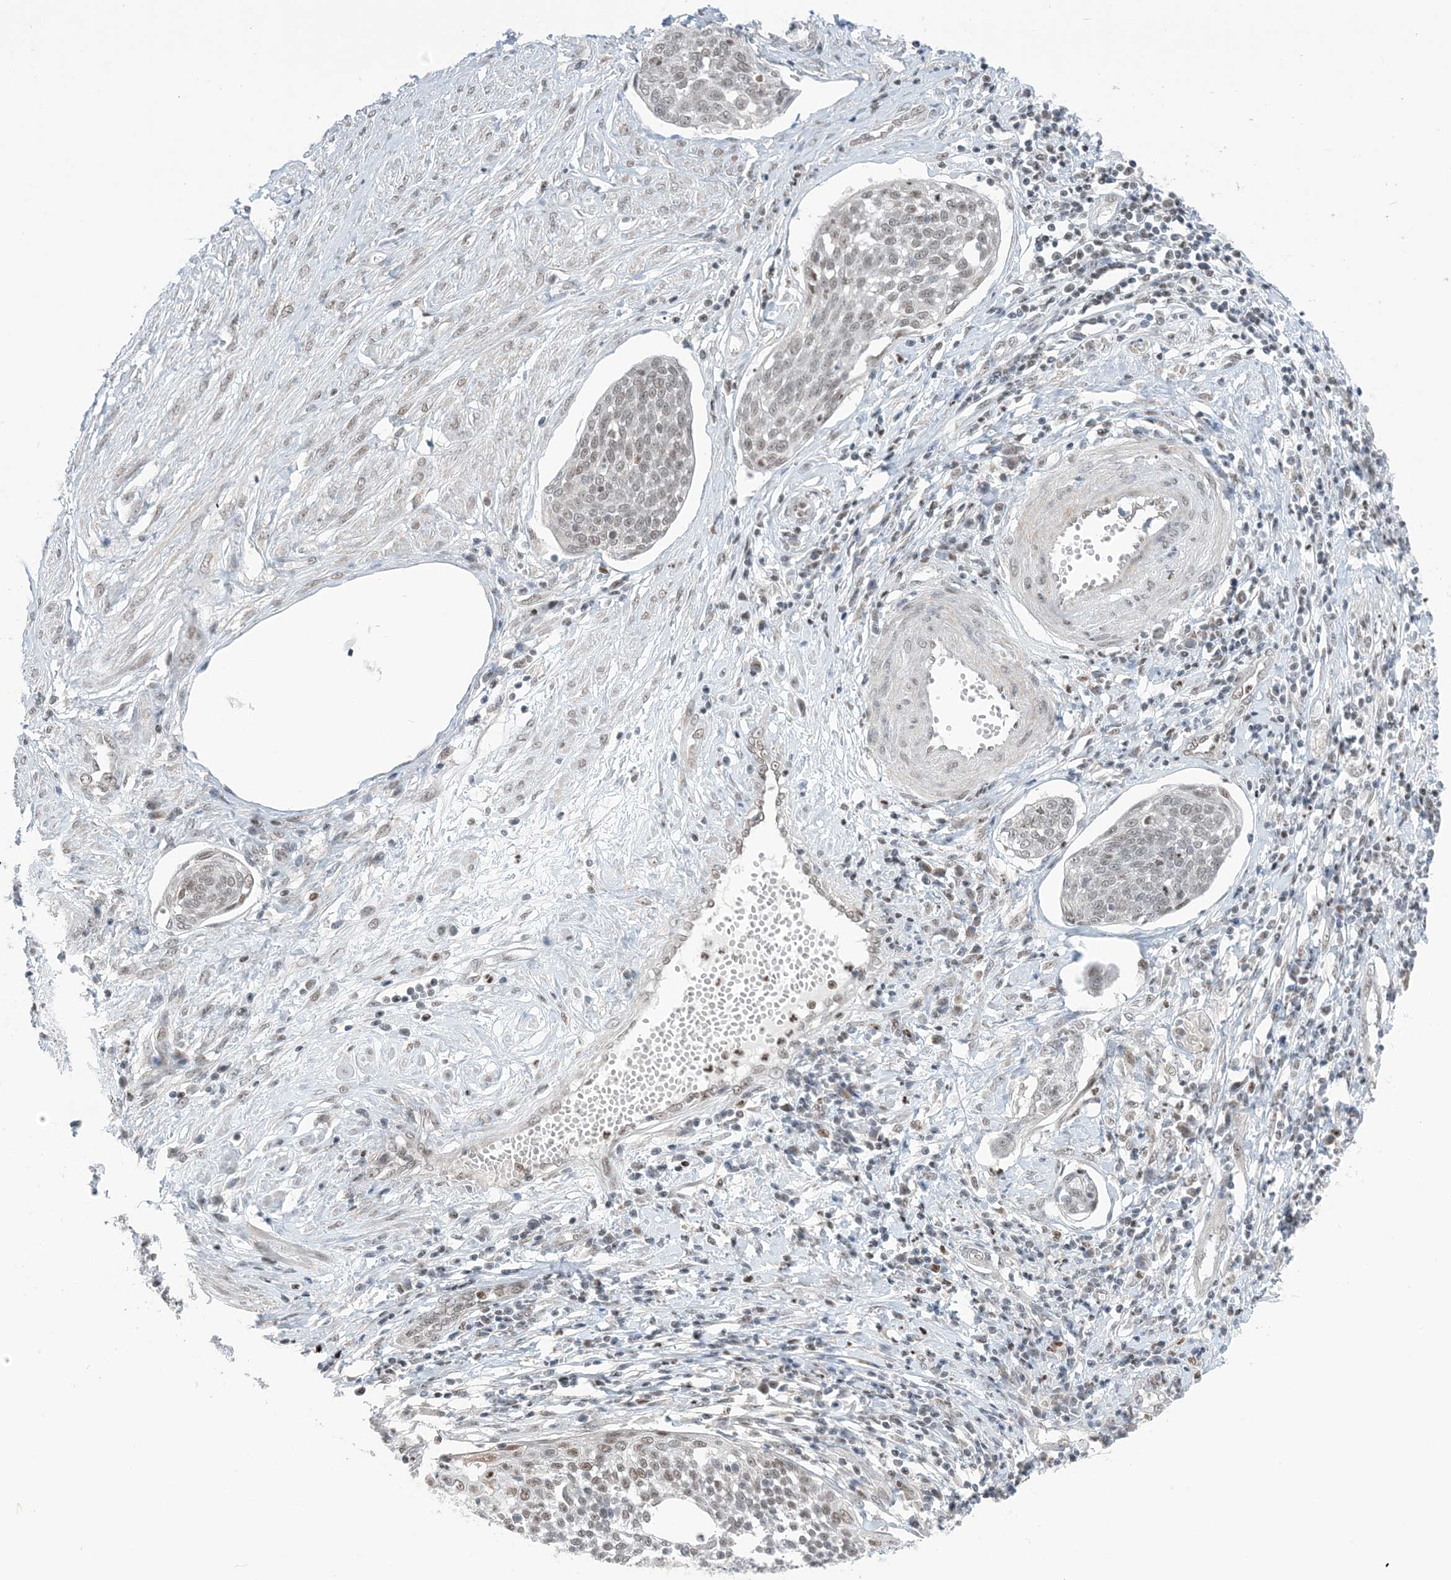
{"staining": {"intensity": "weak", "quantity": "<25%", "location": "nuclear"}, "tissue": "cervical cancer", "cell_type": "Tumor cells", "image_type": "cancer", "snomed": [{"axis": "morphology", "description": "Squamous cell carcinoma, NOS"}, {"axis": "topography", "description": "Cervix"}], "caption": "DAB immunohistochemical staining of cervical cancer (squamous cell carcinoma) displays no significant staining in tumor cells. (DAB immunohistochemistry visualized using brightfield microscopy, high magnification).", "gene": "TFPT", "patient": {"sex": "female", "age": 34}}